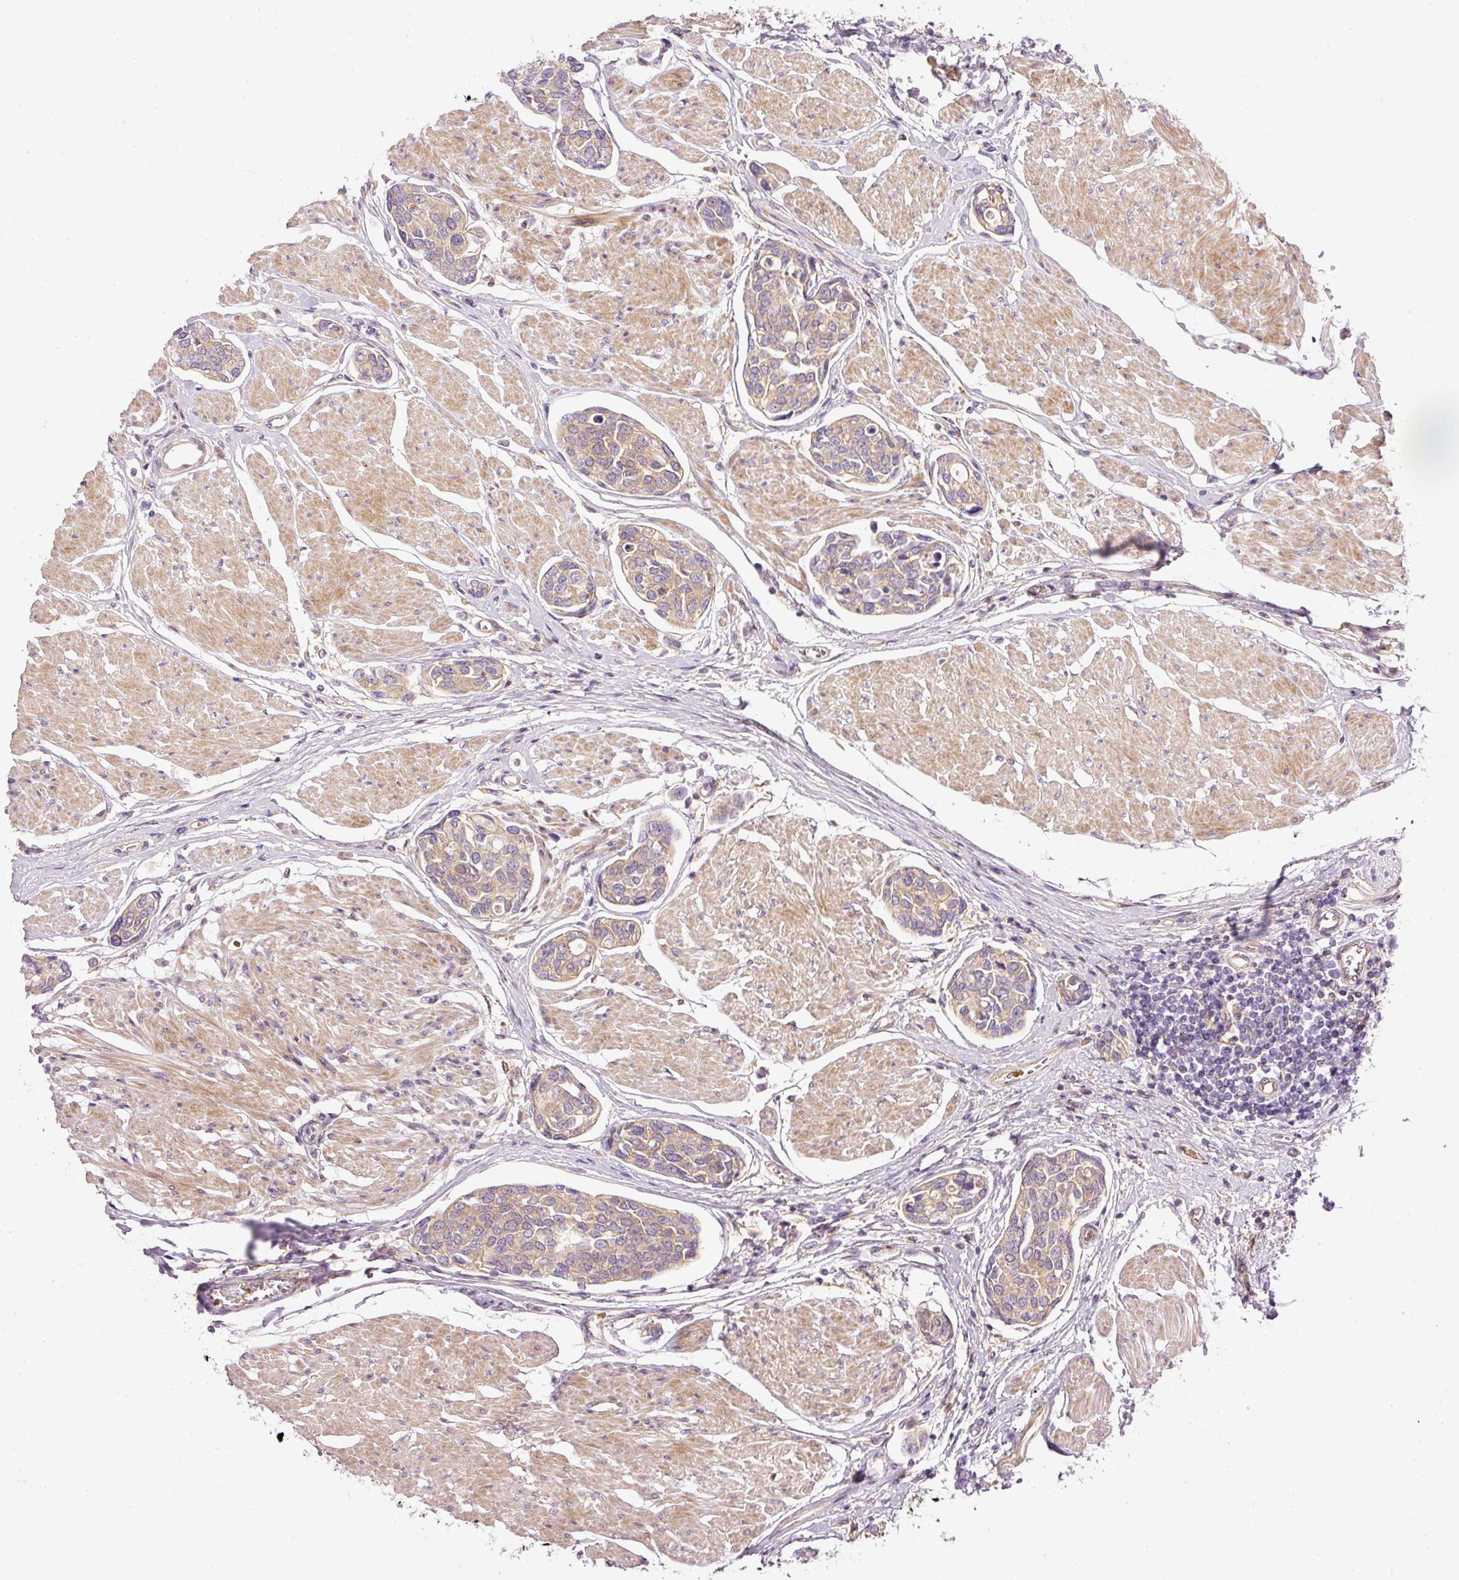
{"staining": {"intensity": "weak", "quantity": ">75%", "location": "cytoplasmic/membranous"}, "tissue": "urothelial cancer", "cell_type": "Tumor cells", "image_type": "cancer", "snomed": [{"axis": "morphology", "description": "Urothelial carcinoma, High grade"}, {"axis": "topography", "description": "Urinary bladder"}], "caption": "Weak cytoplasmic/membranous positivity is present in approximately >75% of tumor cells in urothelial carcinoma (high-grade). (DAB = brown stain, brightfield microscopy at high magnification).", "gene": "TBC1D2B", "patient": {"sex": "male", "age": 78}}